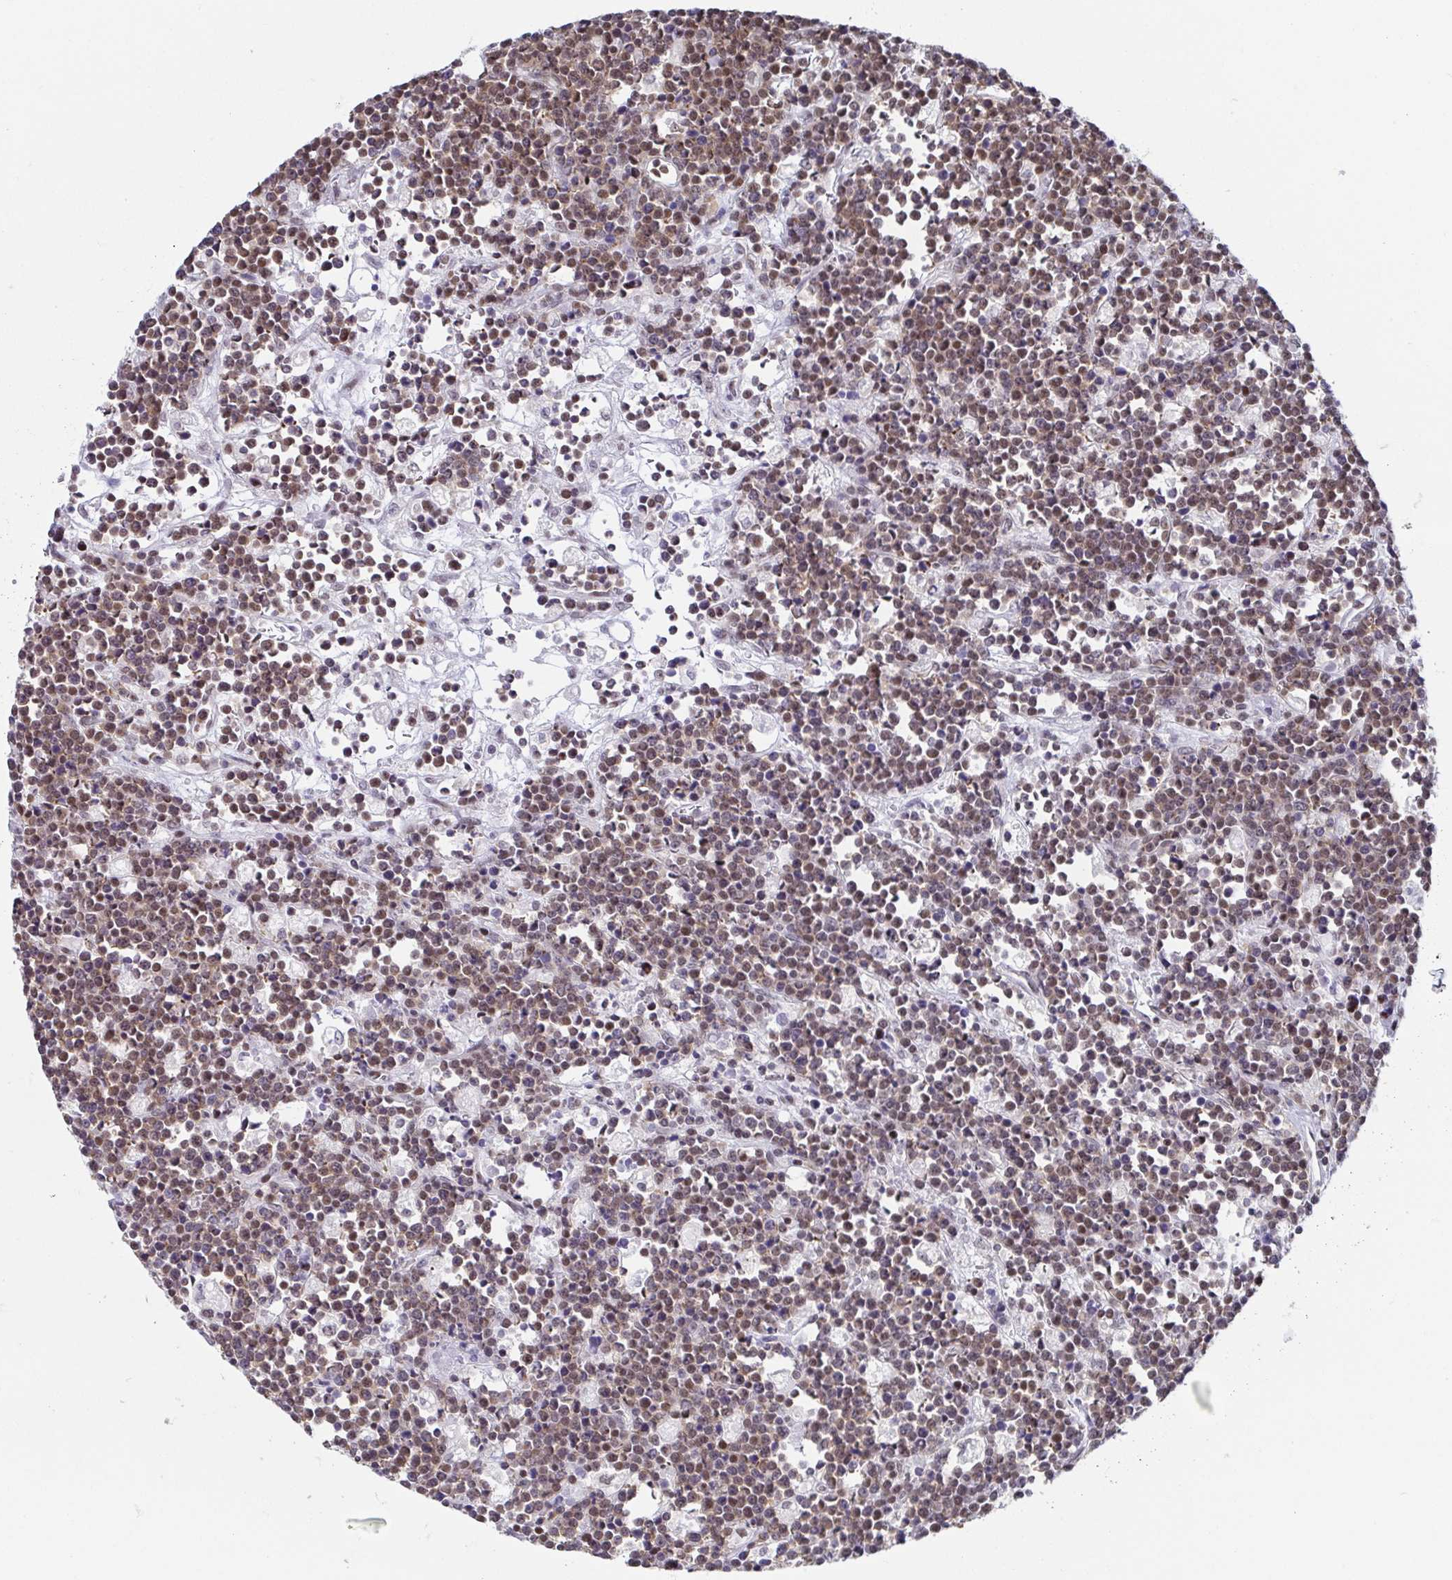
{"staining": {"intensity": "weak", "quantity": "25%-75%", "location": "nuclear"}, "tissue": "lymphoma", "cell_type": "Tumor cells", "image_type": "cancer", "snomed": [{"axis": "morphology", "description": "Malignant lymphoma, non-Hodgkin's type, High grade"}, {"axis": "topography", "description": "Ovary"}], "caption": "High-magnification brightfield microscopy of lymphoma stained with DAB (3,3'-diaminobenzidine) (brown) and counterstained with hematoxylin (blue). tumor cells exhibit weak nuclear positivity is identified in about25%-75% of cells.", "gene": "EWSR1", "patient": {"sex": "female", "age": 56}}